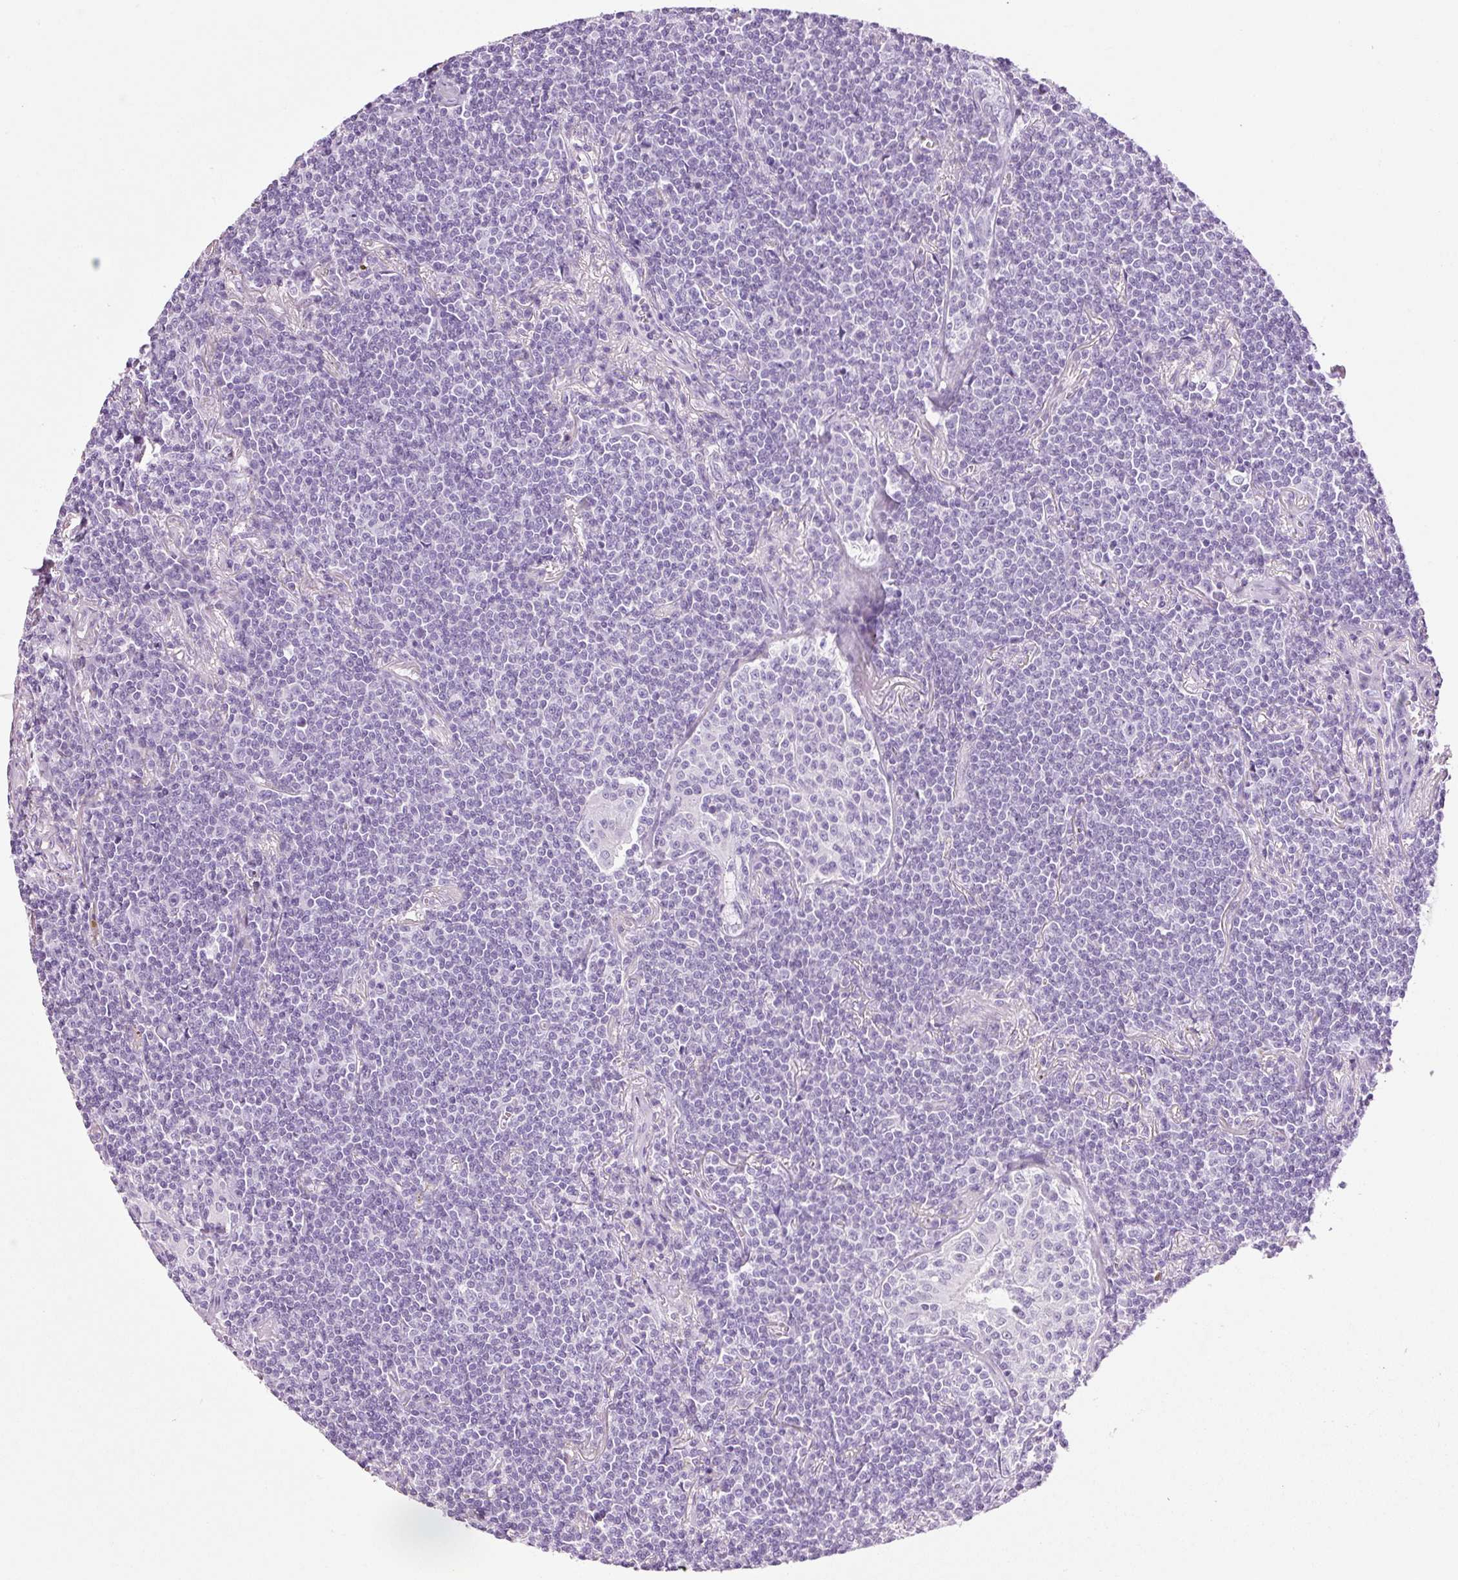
{"staining": {"intensity": "negative", "quantity": "none", "location": "none"}, "tissue": "lymphoma", "cell_type": "Tumor cells", "image_type": "cancer", "snomed": [{"axis": "morphology", "description": "Malignant lymphoma, non-Hodgkin's type, Low grade"}, {"axis": "topography", "description": "Lung"}], "caption": "An IHC micrograph of lymphoma is shown. There is no staining in tumor cells of lymphoma.", "gene": "ADSS1", "patient": {"sex": "female", "age": 71}}